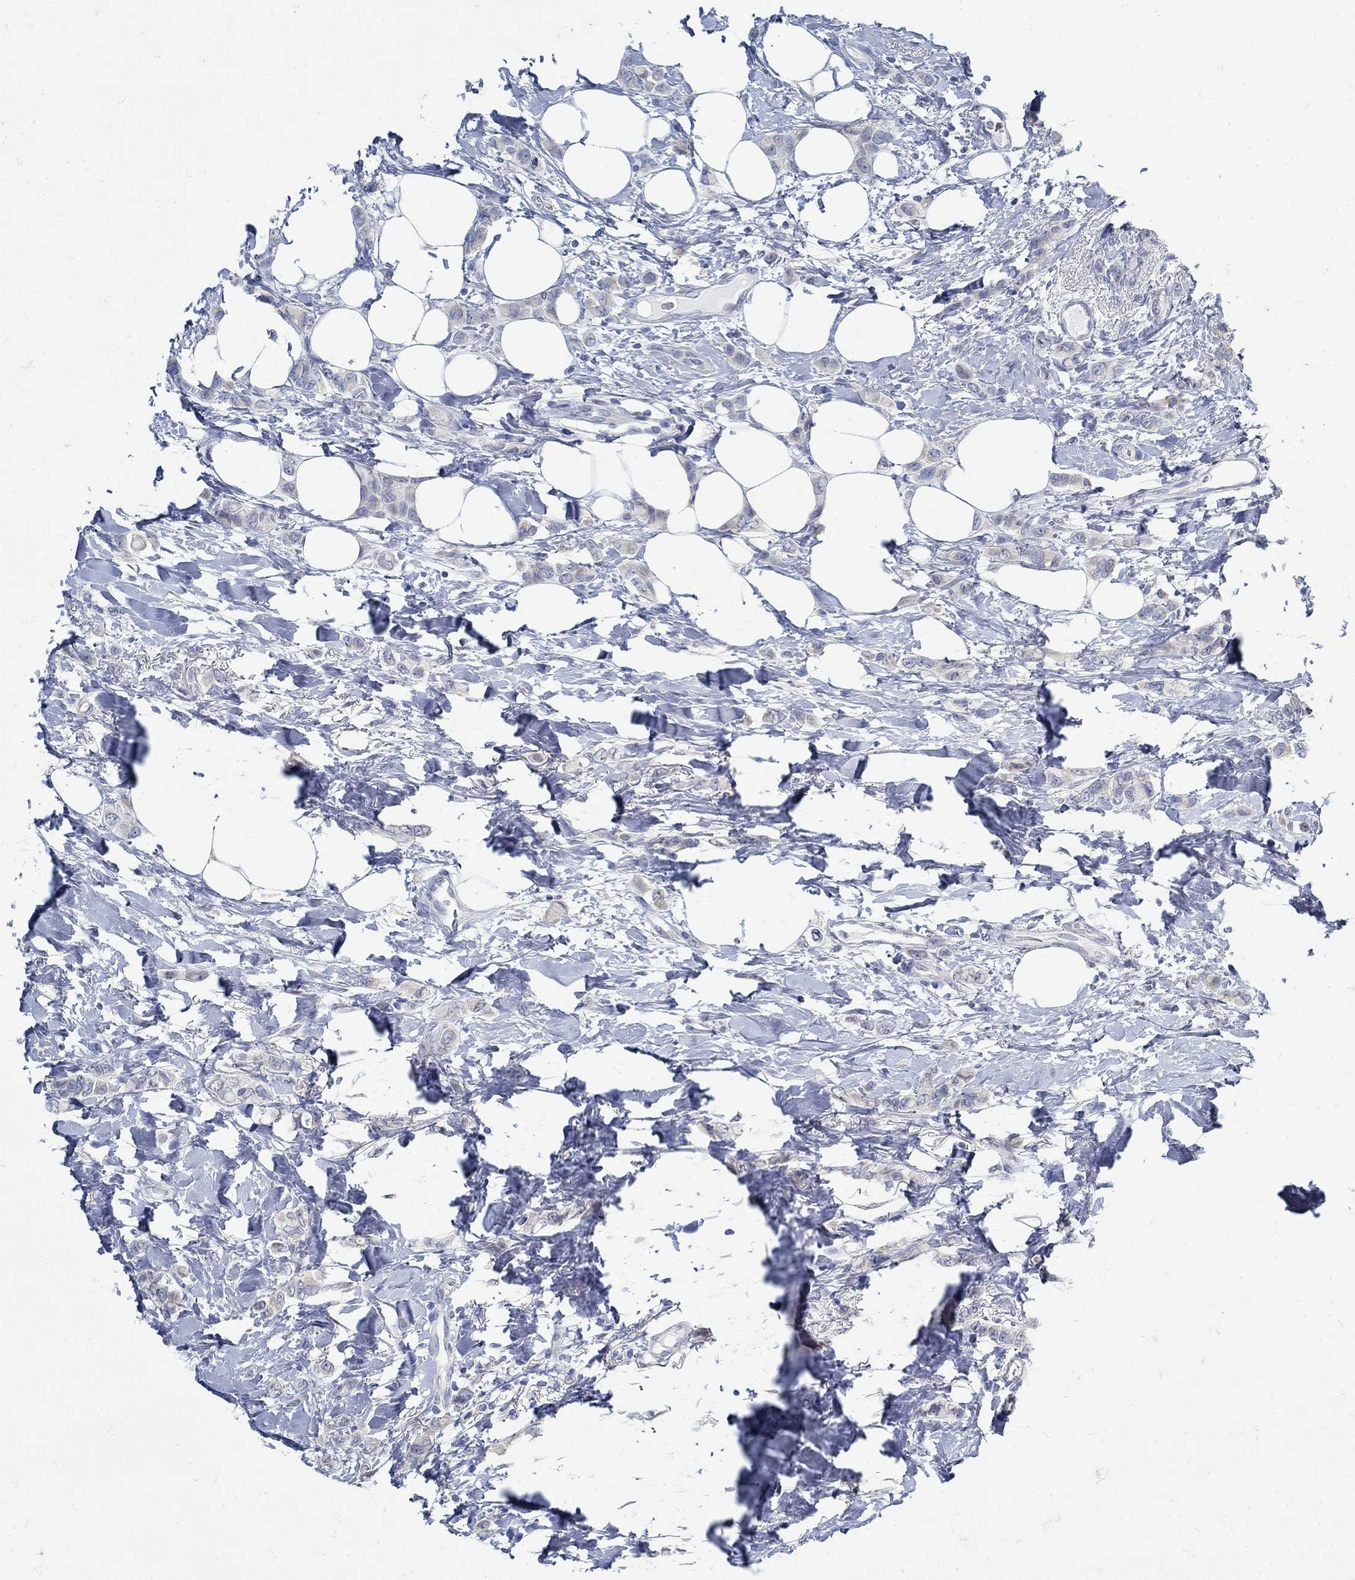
{"staining": {"intensity": "negative", "quantity": "none", "location": "none"}, "tissue": "breast cancer", "cell_type": "Tumor cells", "image_type": "cancer", "snomed": [{"axis": "morphology", "description": "Lobular carcinoma"}, {"axis": "topography", "description": "Breast"}], "caption": "High magnification brightfield microscopy of breast lobular carcinoma stained with DAB (3,3'-diaminobenzidine) (brown) and counterstained with hematoxylin (blue): tumor cells show no significant positivity.", "gene": "ZFAND4", "patient": {"sex": "female", "age": 66}}